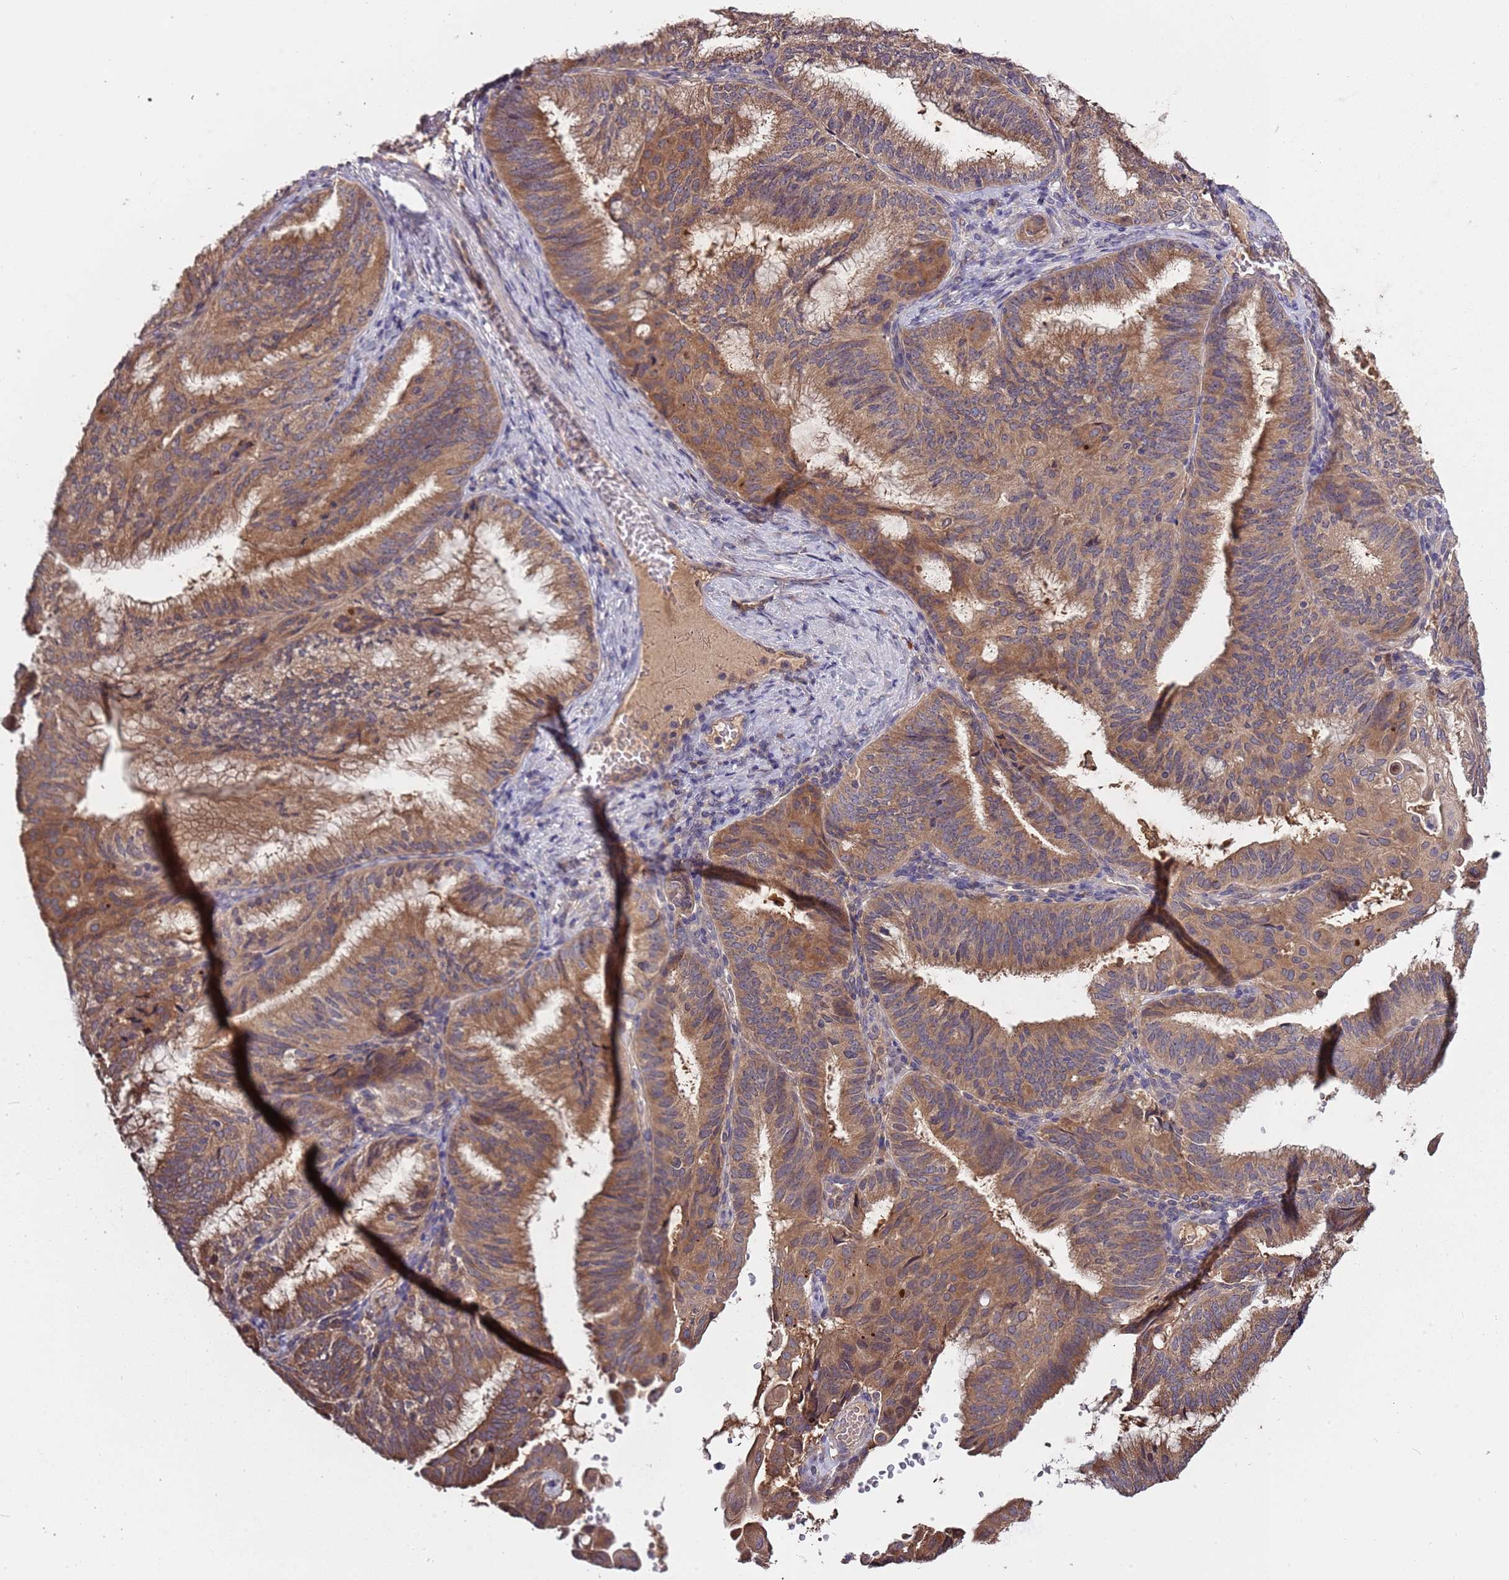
{"staining": {"intensity": "moderate", "quantity": ">75%", "location": "cytoplasmic/membranous"}, "tissue": "endometrial cancer", "cell_type": "Tumor cells", "image_type": "cancer", "snomed": [{"axis": "morphology", "description": "Adenocarcinoma, NOS"}, {"axis": "topography", "description": "Endometrium"}], "caption": "Immunohistochemistry (IHC) photomicrograph of human adenocarcinoma (endometrial) stained for a protein (brown), which demonstrates medium levels of moderate cytoplasmic/membranous positivity in approximately >75% of tumor cells.", "gene": "USP32", "patient": {"sex": "female", "age": 49}}